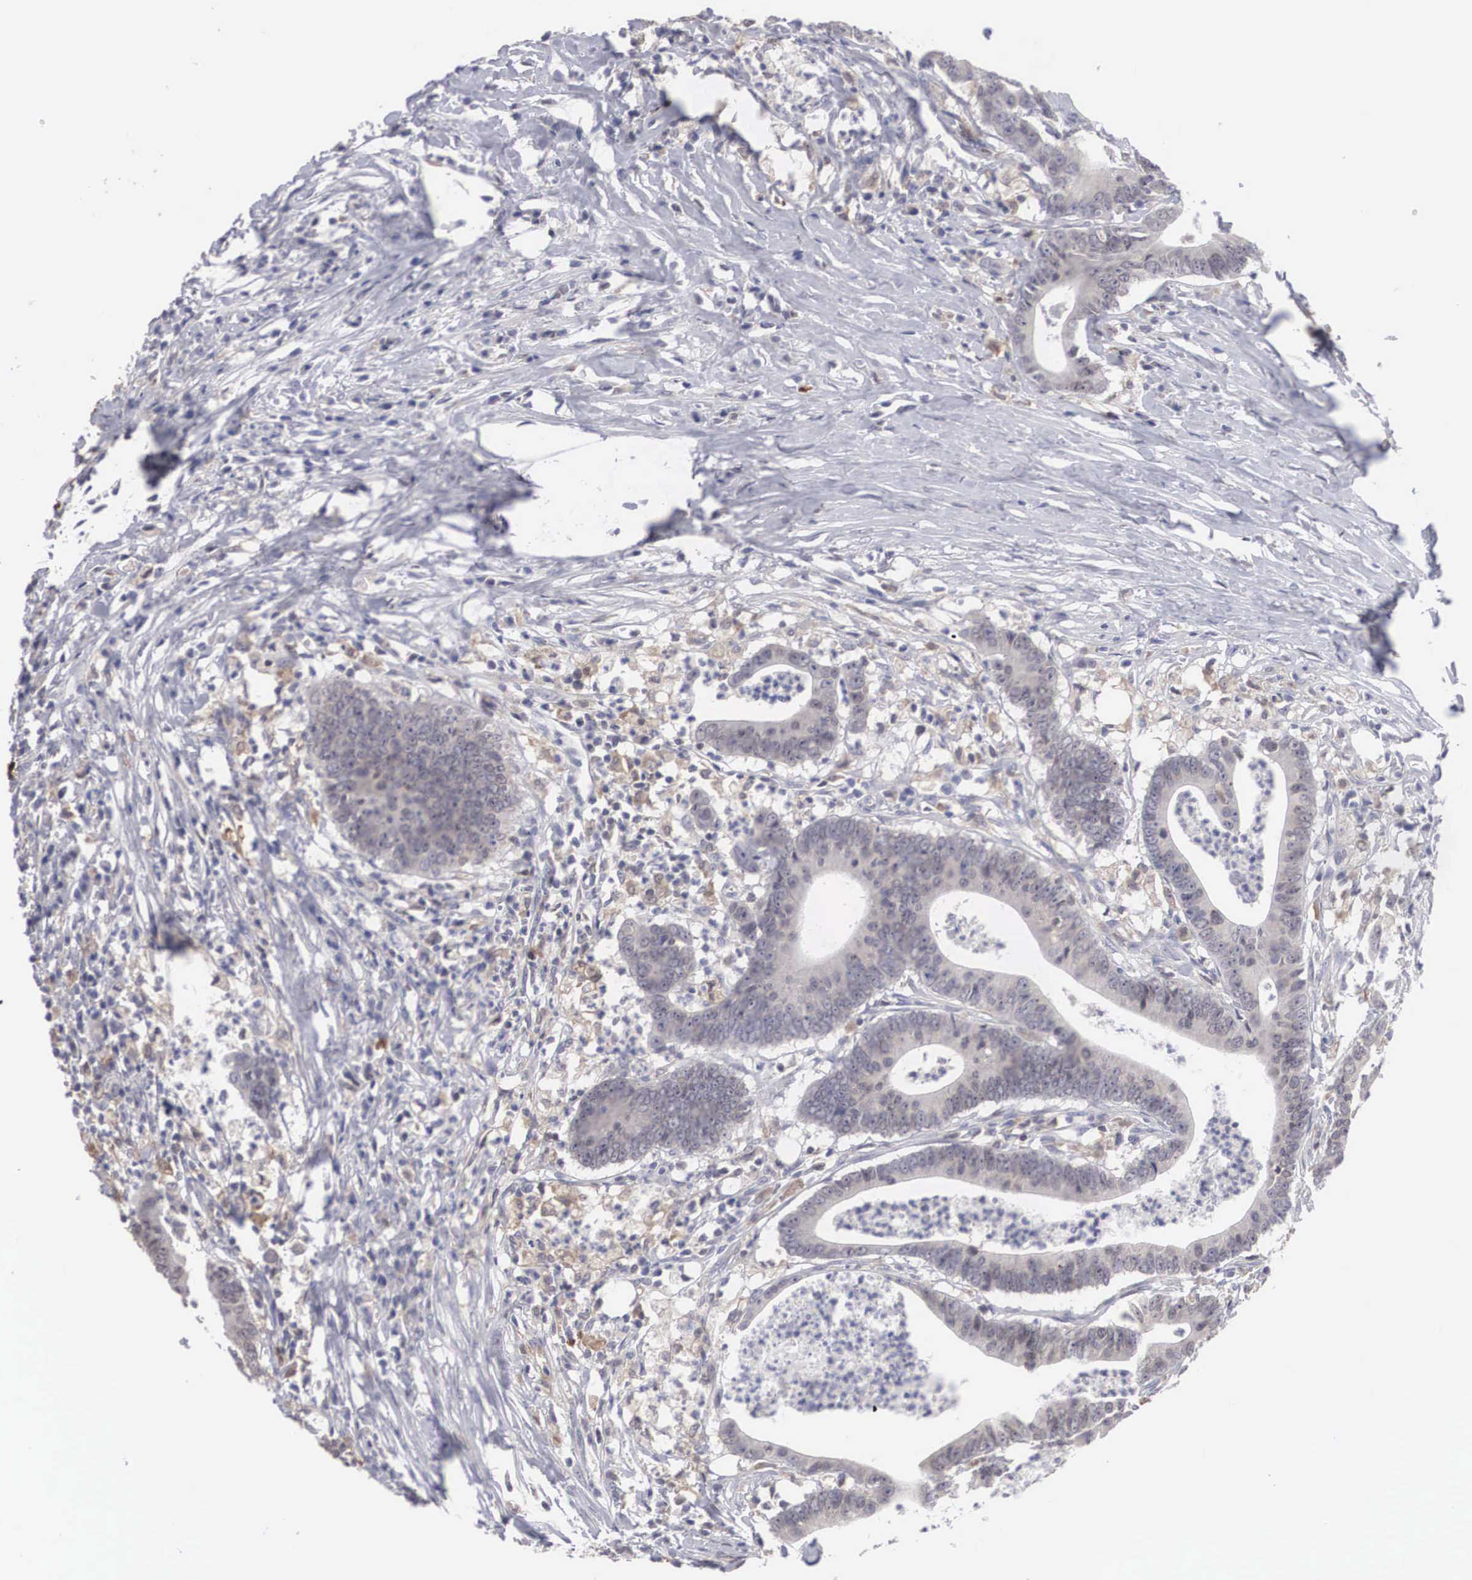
{"staining": {"intensity": "weak", "quantity": "<25%", "location": "cytoplasmic/membranous"}, "tissue": "colorectal cancer", "cell_type": "Tumor cells", "image_type": "cancer", "snomed": [{"axis": "morphology", "description": "Adenocarcinoma, NOS"}, {"axis": "topography", "description": "Colon"}], "caption": "DAB immunohistochemical staining of human colorectal adenocarcinoma displays no significant positivity in tumor cells.", "gene": "HMOX1", "patient": {"sex": "male", "age": 55}}